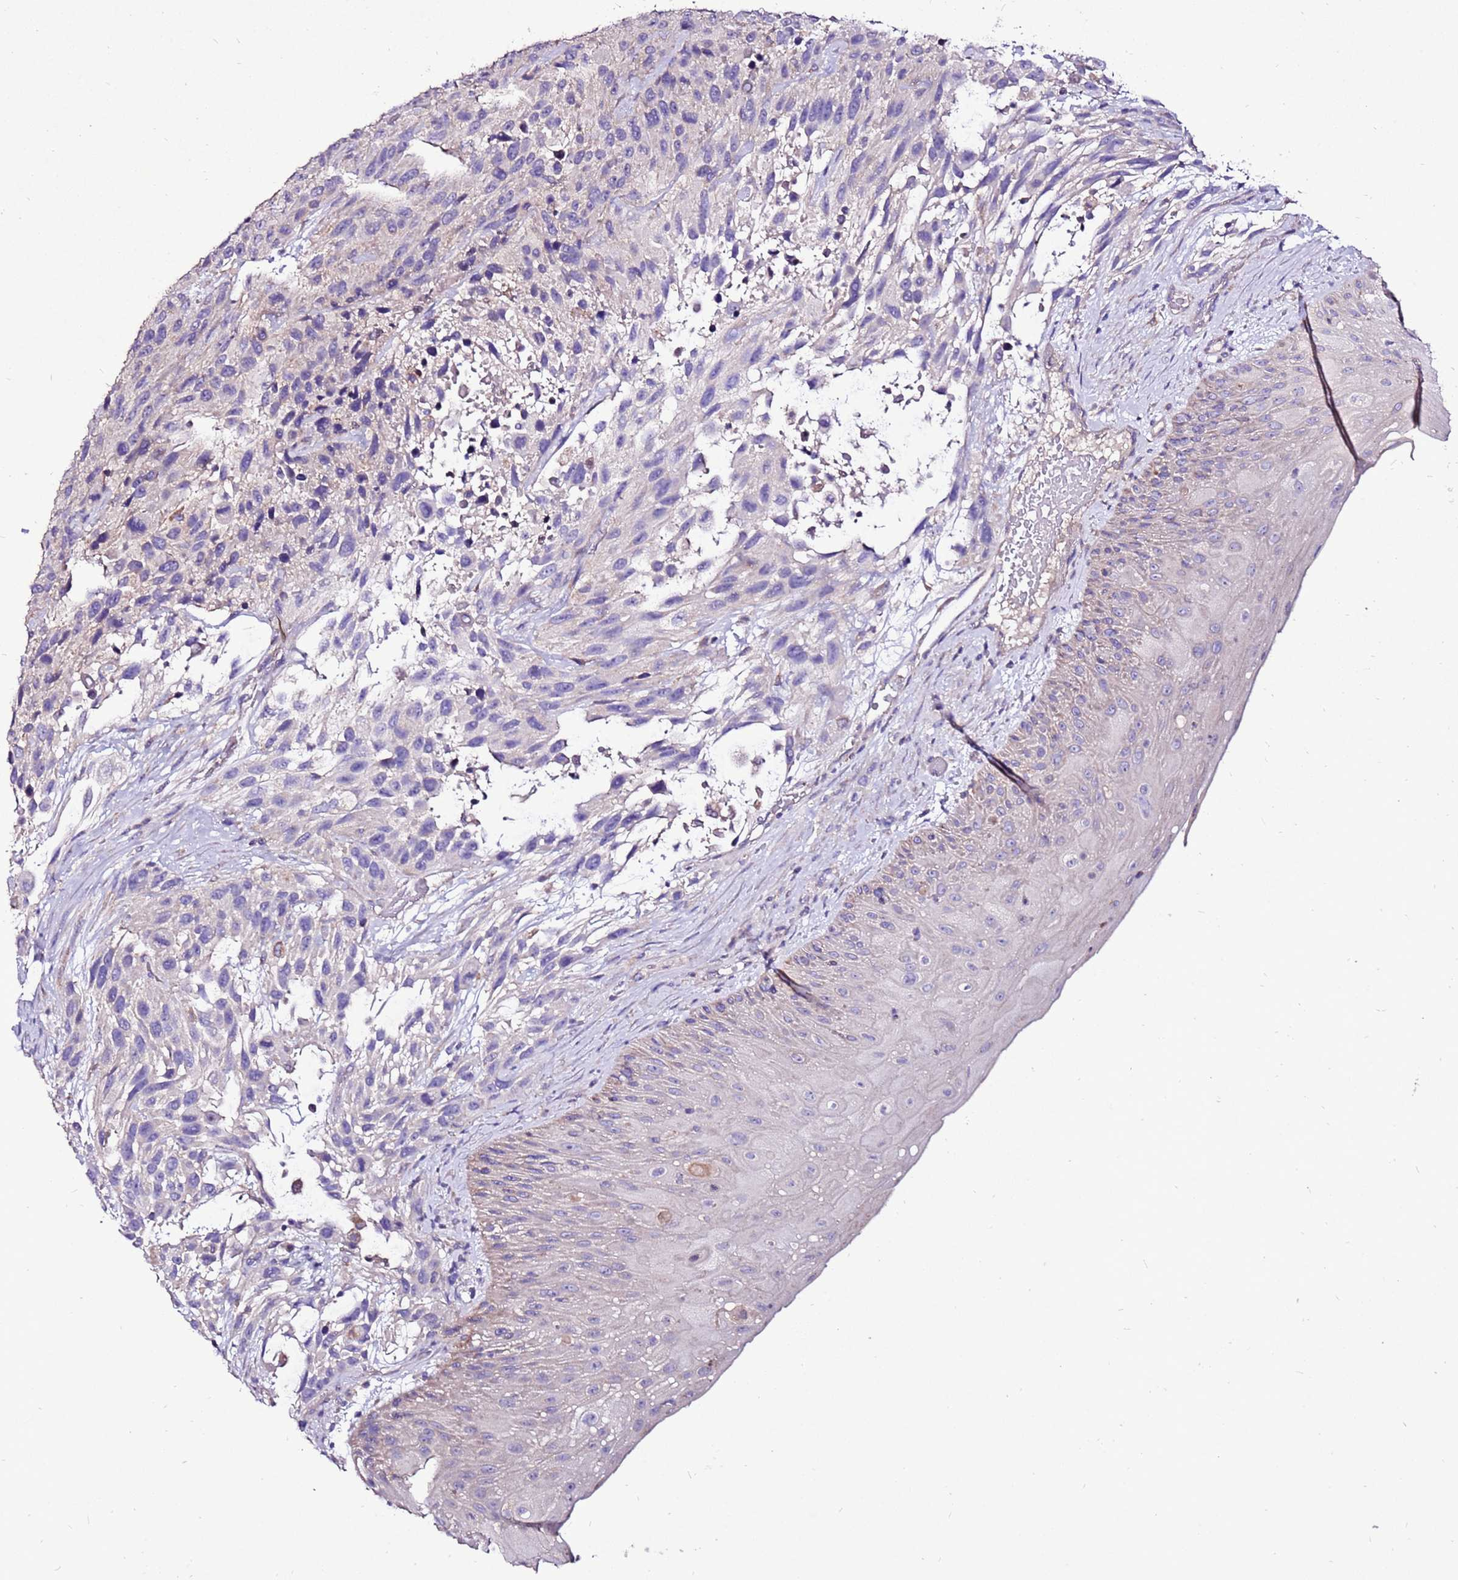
{"staining": {"intensity": "negative", "quantity": "none", "location": "none"}, "tissue": "urothelial cancer", "cell_type": "Tumor cells", "image_type": "cancer", "snomed": [{"axis": "morphology", "description": "Urothelial carcinoma, High grade"}, {"axis": "topography", "description": "Urinary bladder"}], "caption": "IHC histopathology image of neoplastic tissue: urothelial cancer stained with DAB shows no significant protein positivity in tumor cells. (DAB (3,3'-diaminobenzidine) immunohistochemistry visualized using brightfield microscopy, high magnification).", "gene": "TMEM106C", "patient": {"sex": "female", "age": 70}}